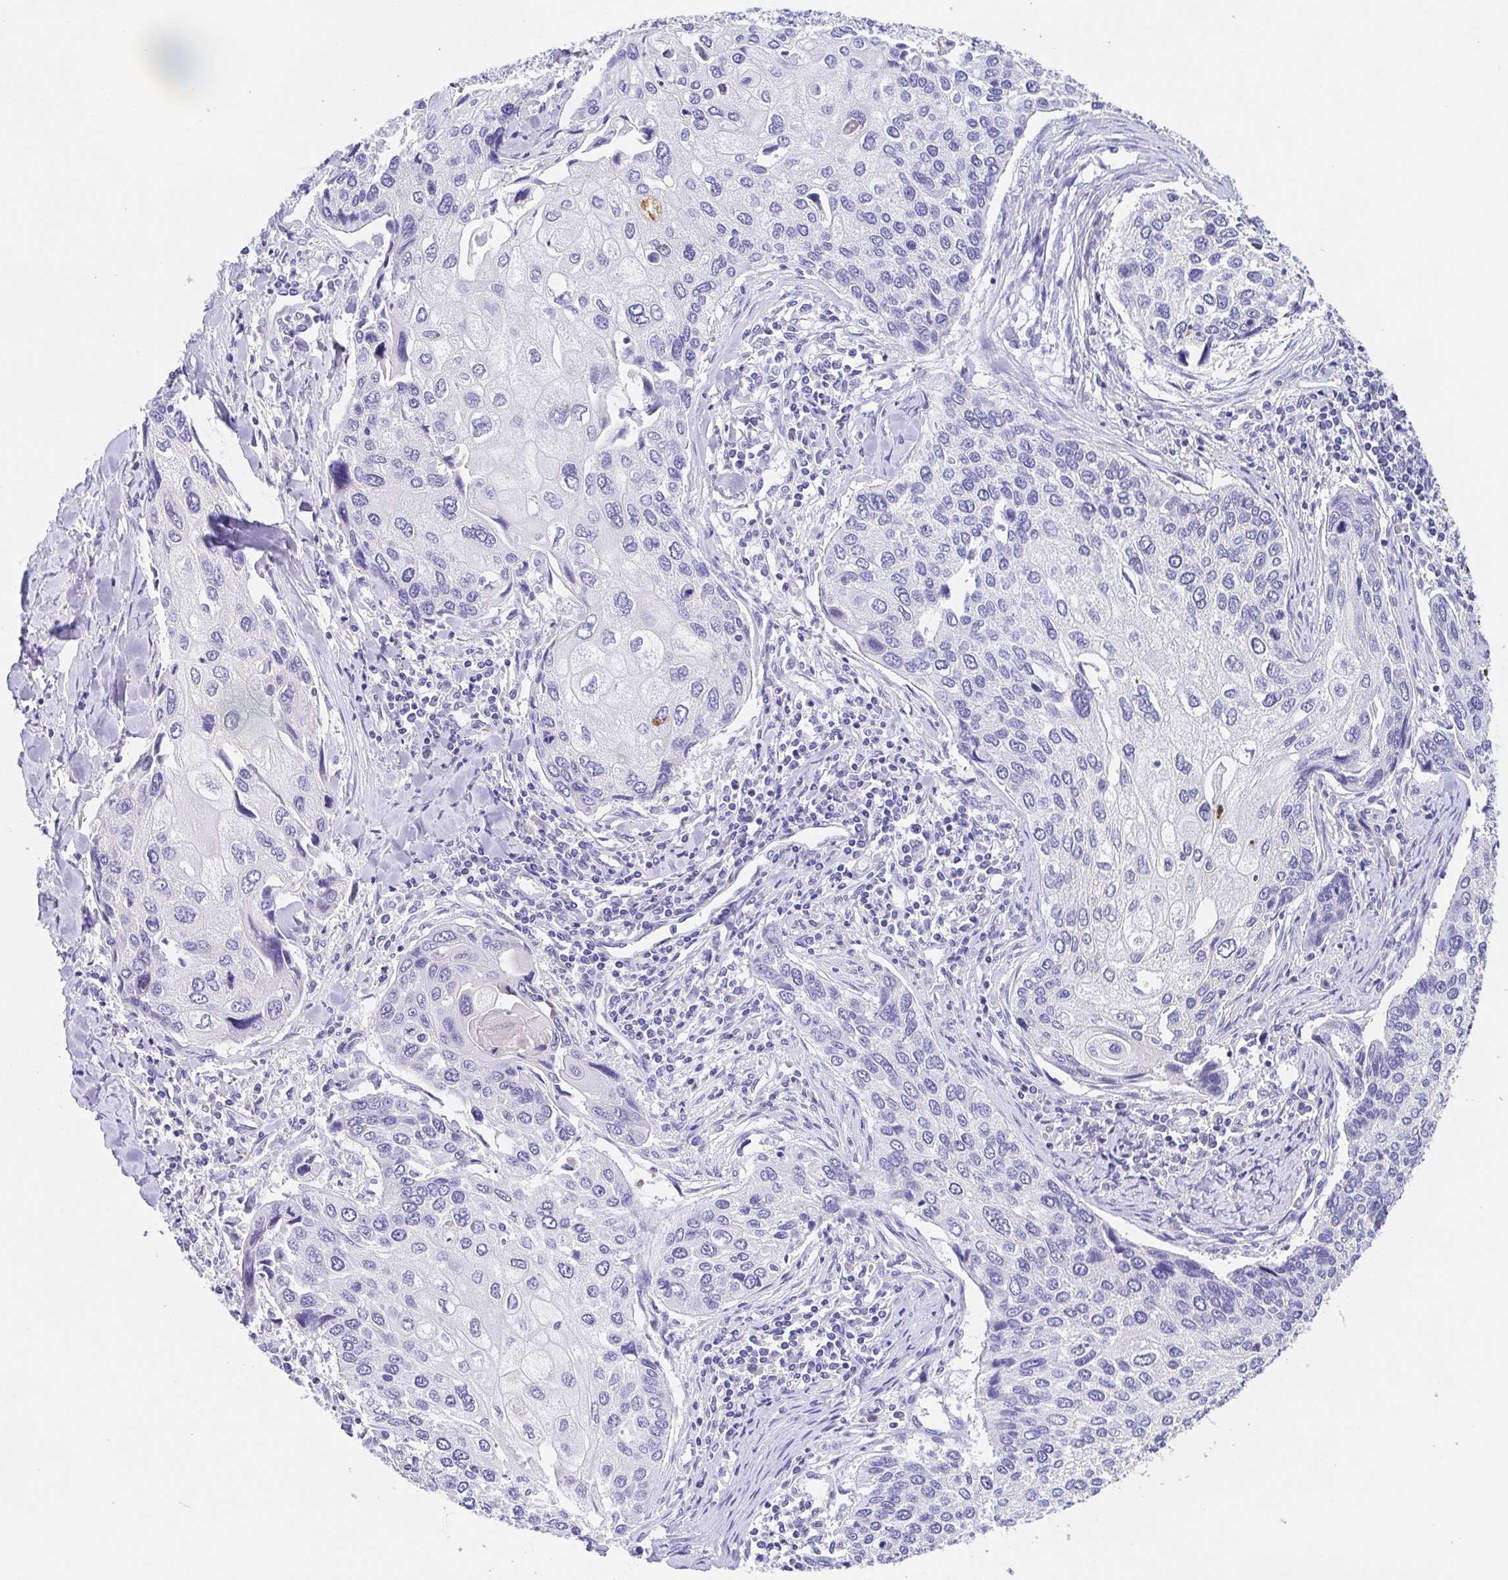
{"staining": {"intensity": "negative", "quantity": "none", "location": "none"}, "tissue": "lung cancer", "cell_type": "Tumor cells", "image_type": "cancer", "snomed": [{"axis": "morphology", "description": "Squamous cell carcinoma, NOS"}, {"axis": "morphology", "description": "Squamous cell carcinoma, metastatic, NOS"}, {"axis": "topography", "description": "Lung"}], "caption": "Tumor cells are negative for brown protein staining in lung cancer.", "gene": "SCG3", "patient": {"sex": "male", "age": 63}}